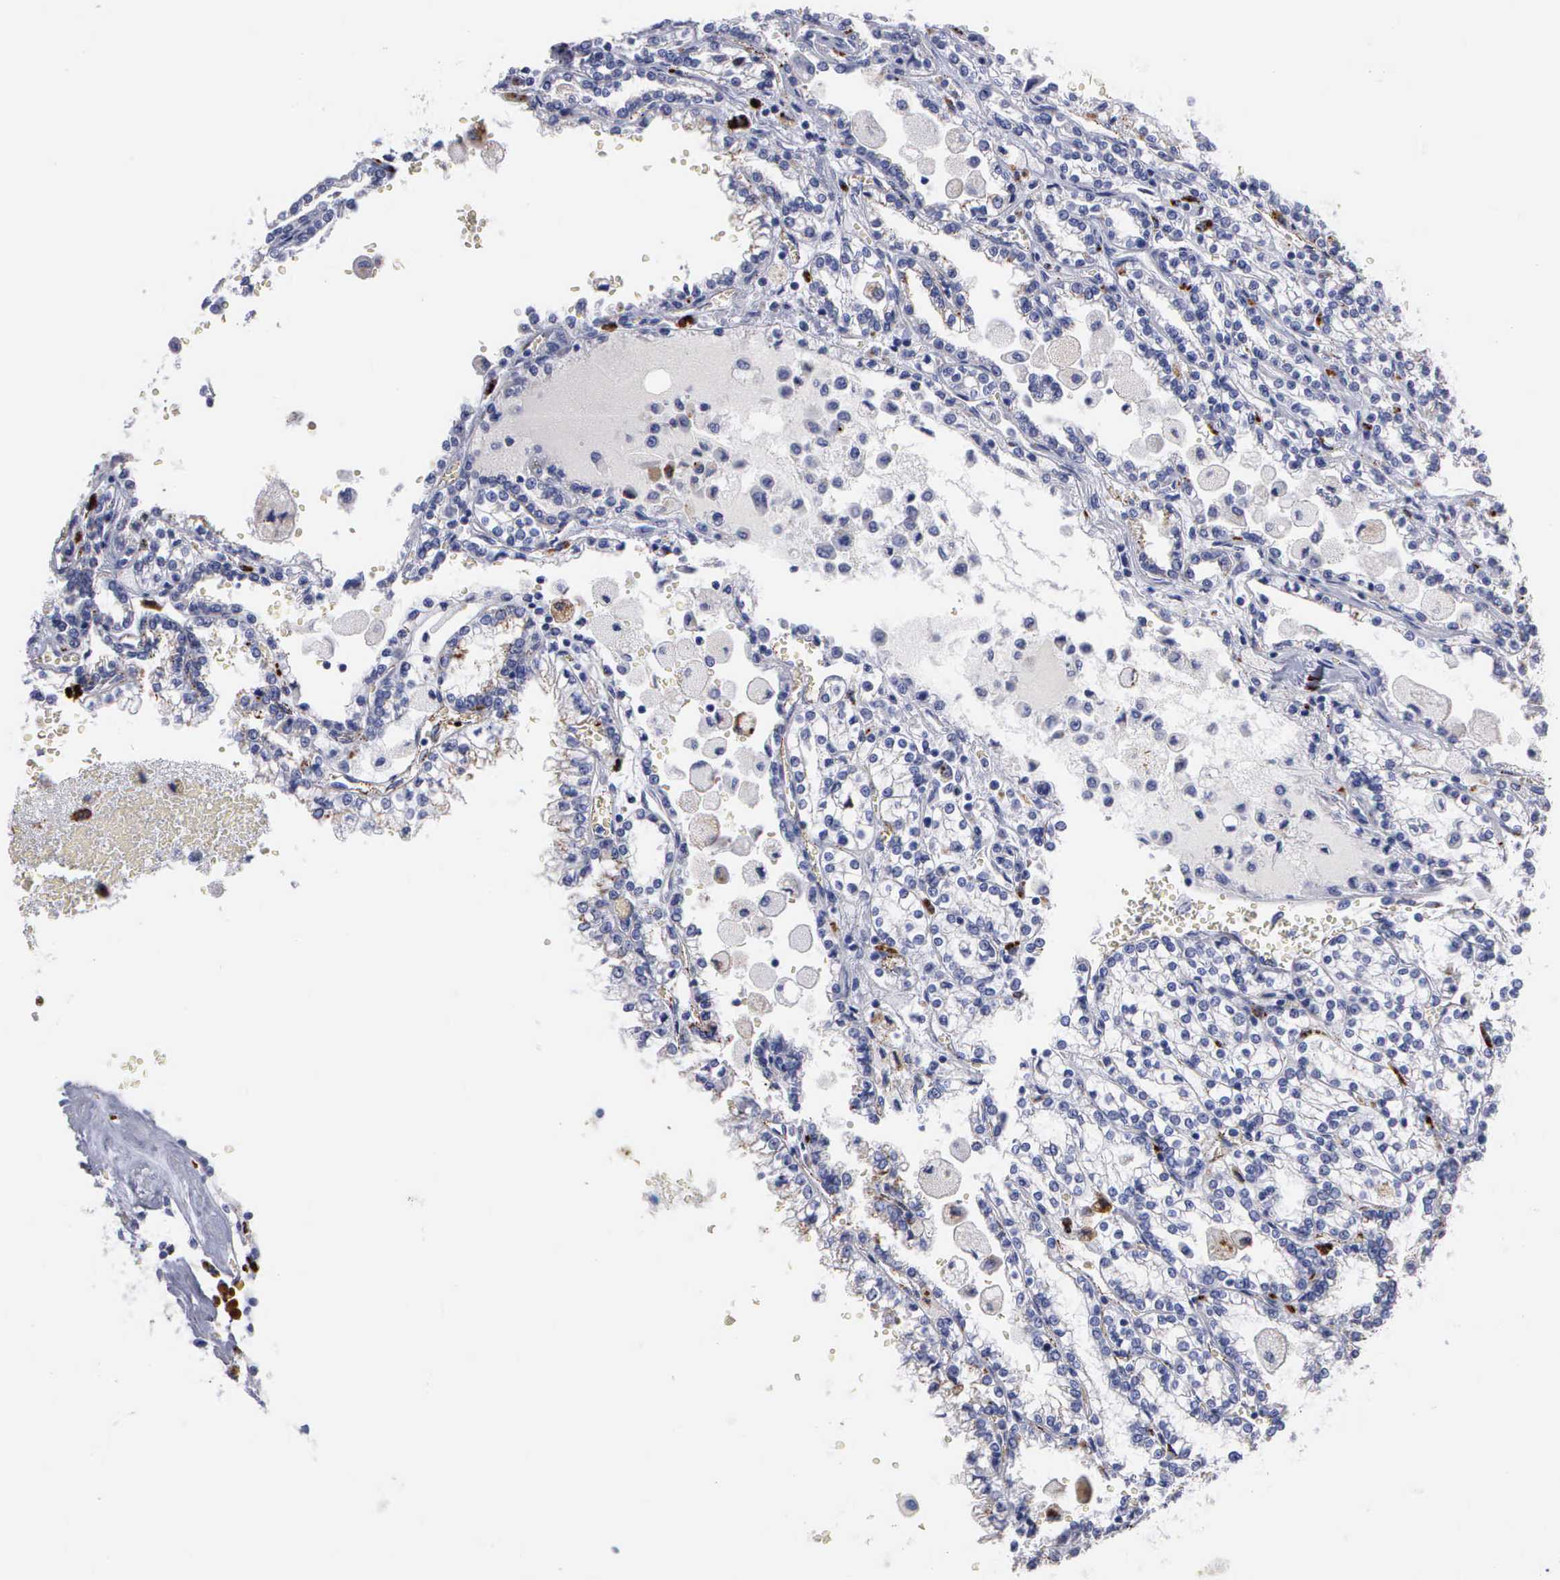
{"staining": {"intensity": "negative", "quantity": "none", "location": "none"}, "tissue": "renal cancer", "cell_type": "Tumor cells", "image_type": "cancer", "snomed": [{"axis": "morphology", "description": "Adenocarcinoma, NOS"}, {"axis": "topography", "description": "Kidney"}], "caption": "Immunohistochemistry of human renal cancer exhibits no expression in tumor cells.", "gene": "CTSL", "patient": {"sex": "female", "age": 56}}